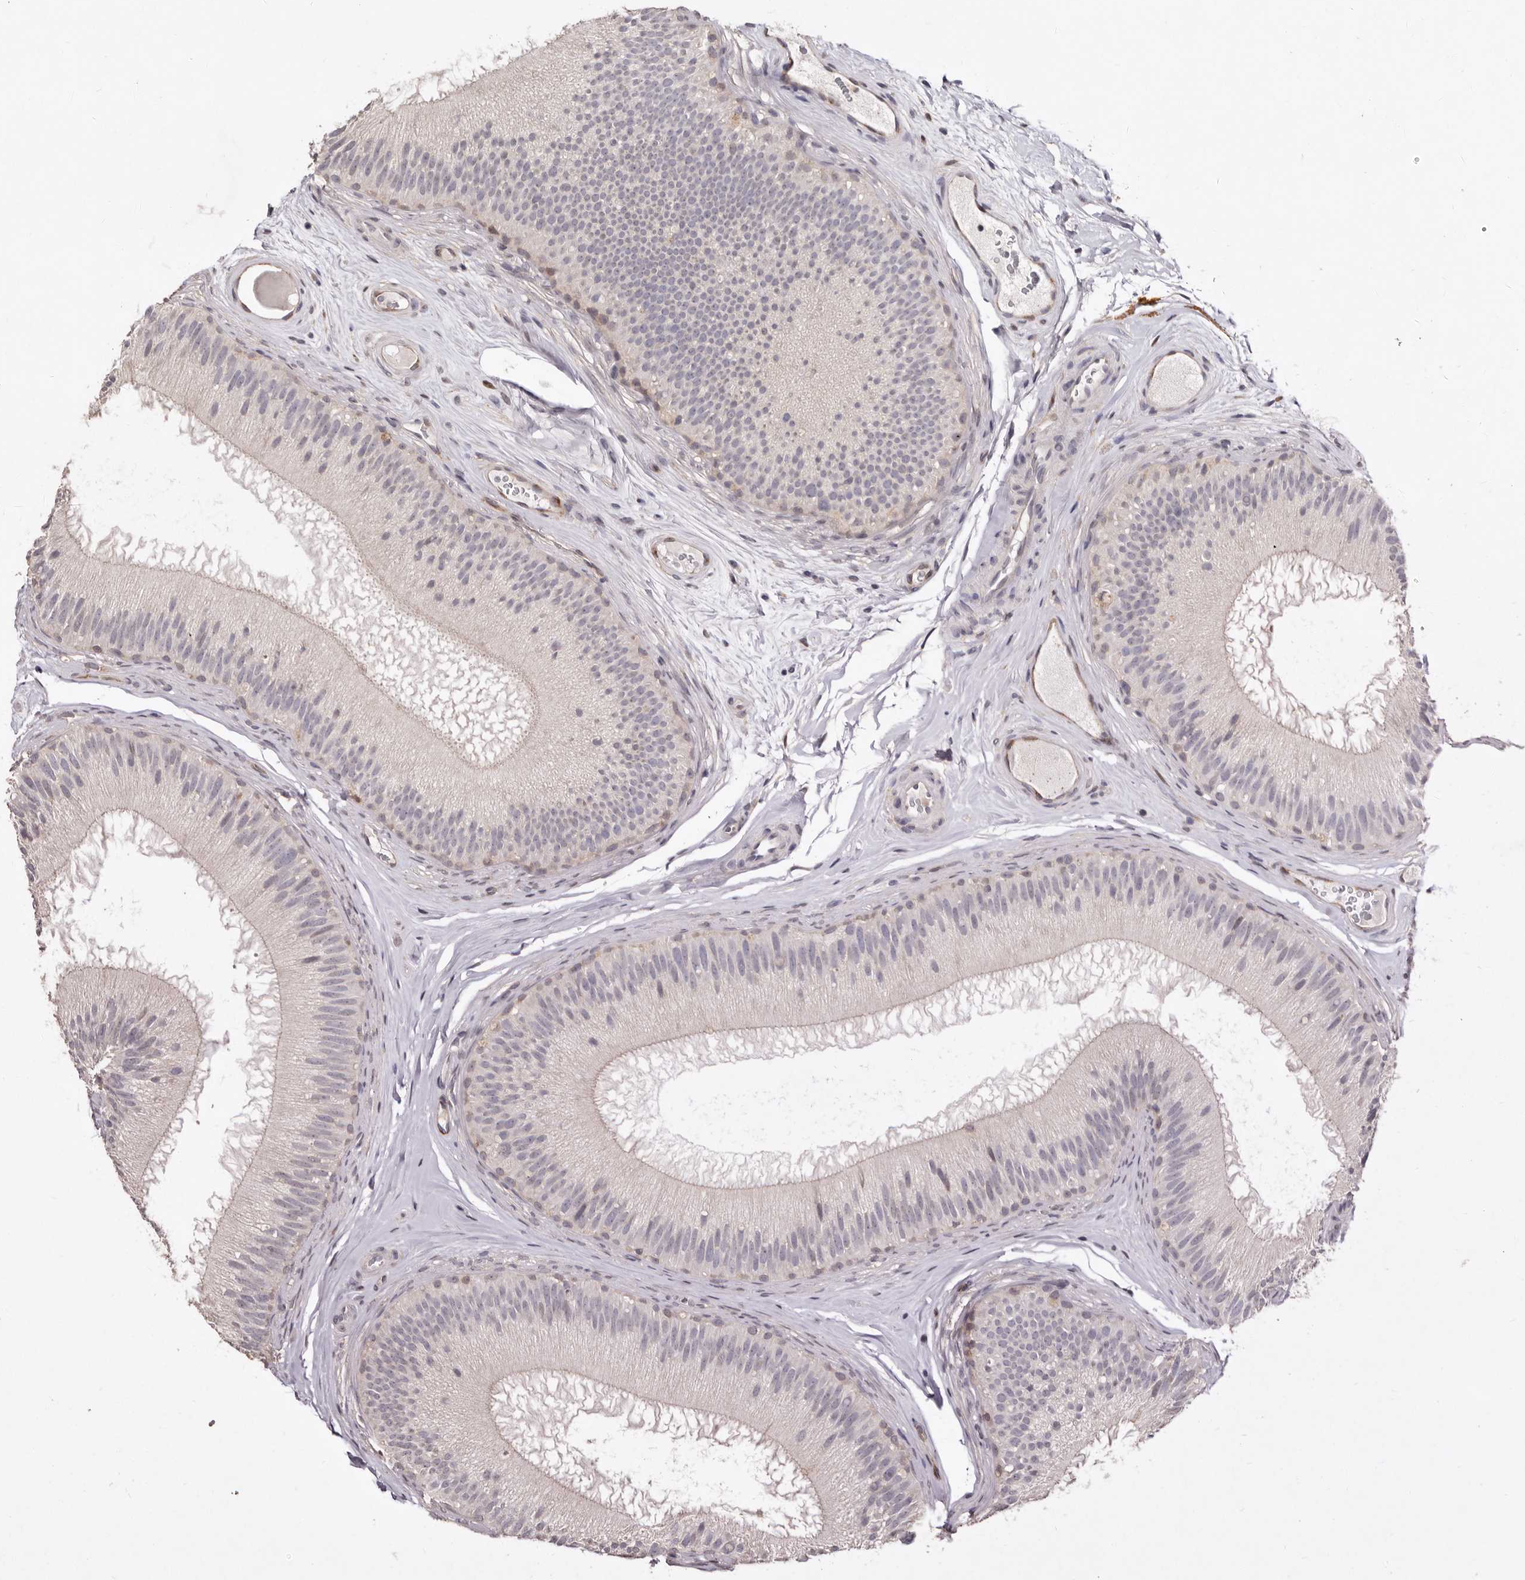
{"staining": {"intensity": "moderate", "quantity": "<25%", "location": "cytoplasmic/membranous"}, "tissue": "epididymis", "cell_type": "Glandular cells", "image_type": "normal", "snomed": [{"axis": "morphology", "description": "Normal tissue, NOS"}, {"axis": "topography", "description": "Epididymis"}], "caption": "Brown immunohistochemical staining in benign epididymis exhibits moderate cytoplasmic/membranous staining in about <25% of glandular cells.", "gene": "SULT1E1", "patient": {"sex": "male", "age": 45}}